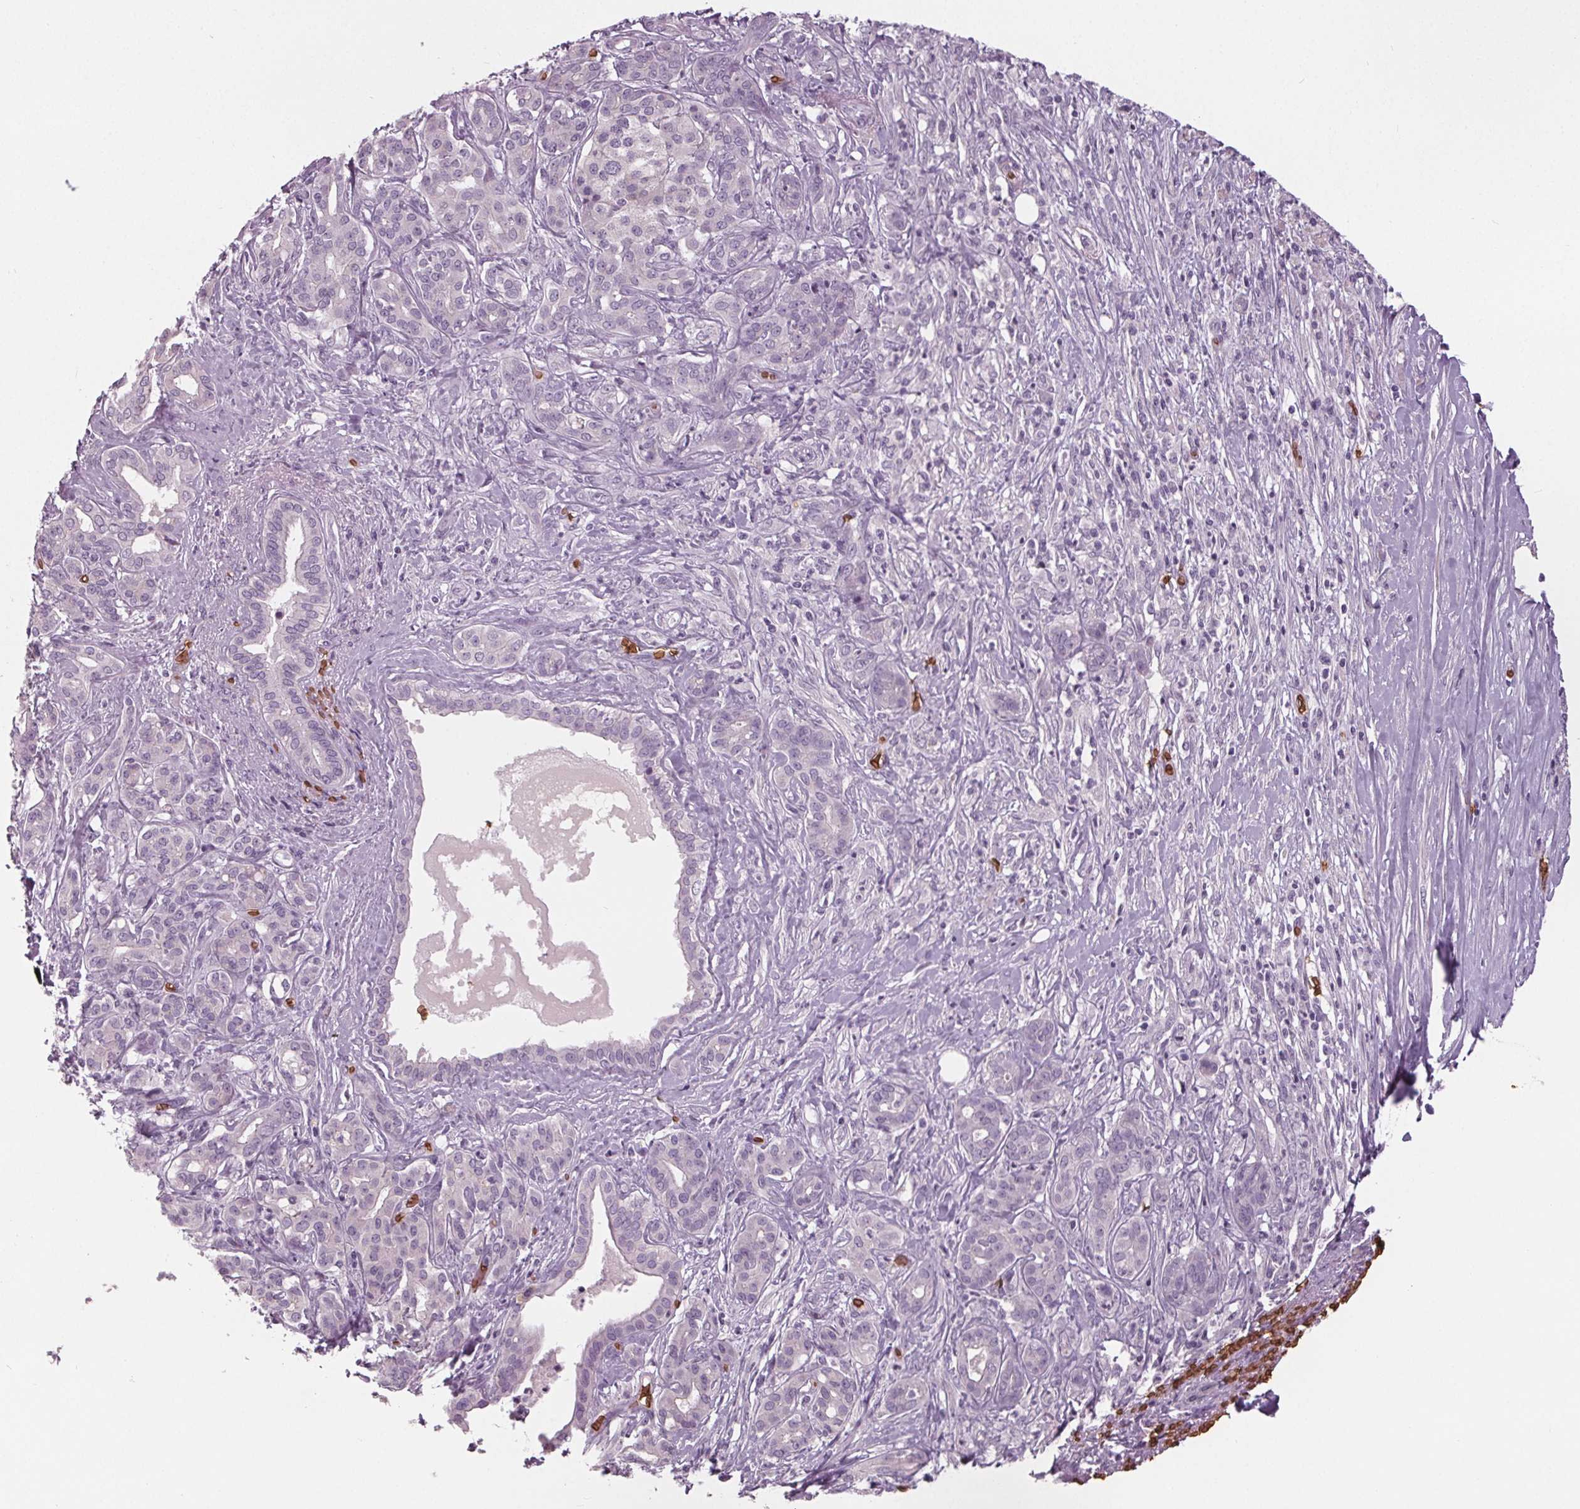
{"staining": {"intensity": "negative", "quantity": "none", "location": "none"}, "tissue": "pancreatic cancer", "cell_type": "Tumor cells", "image_type": "cancer", "snomed": [{"axis": "morphology", "description": "Normal tissue, NOS"}, {"axis": "morphology", "description": "Inflammation, NOS"}, {"axis": "morphology", "description": "Adenocarcinoma, NOS"}, {"axis": "topography", "description": "Pancreas"}], "caption": "Image shows no protein staining in tumor cells of pancreatic adenocarcinoma tissue.", "gene": "SLC4A1", "patient": {"sex": "male", "age": 57}}